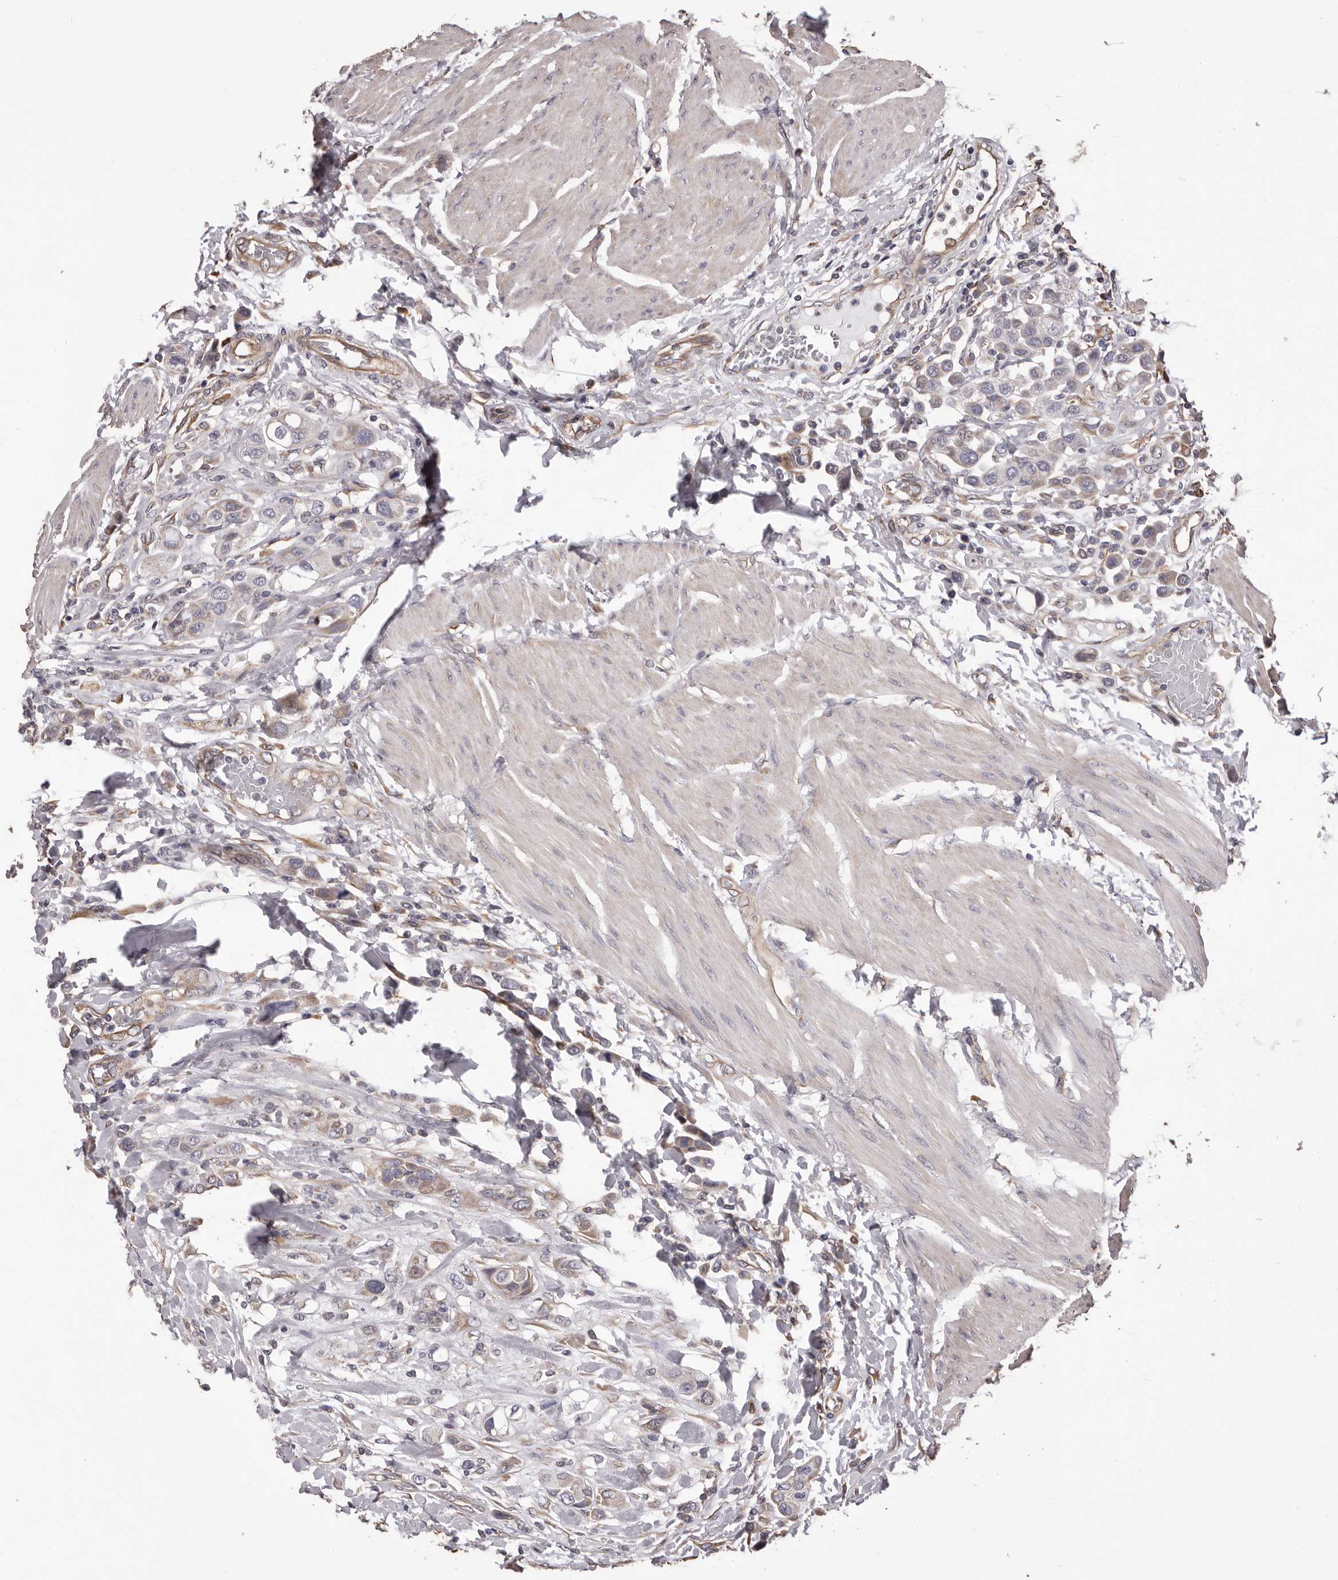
{"staining": {"intensity": "negative", "quantity": "none", "location": "none"}, "tissue": "urothelial cancer", "cell_type": "Tumor cells", "image_type": "cancer", "snomed": [{"axis": "morphology", "description": "Urothelial carcinoma, High grade"}, {"axis": "topography", "description": "Urinary bladder"}], "caption": "Tumor cells show no significant staining in urothelial cancer. The staining was performed using DAB to visualize the protein expression in brown, while the nuclei were stained in blue with hematoxylin (Magnification: 20x).", "gene": "CEP104", "patient": {"sex": "male", "age": 50}}